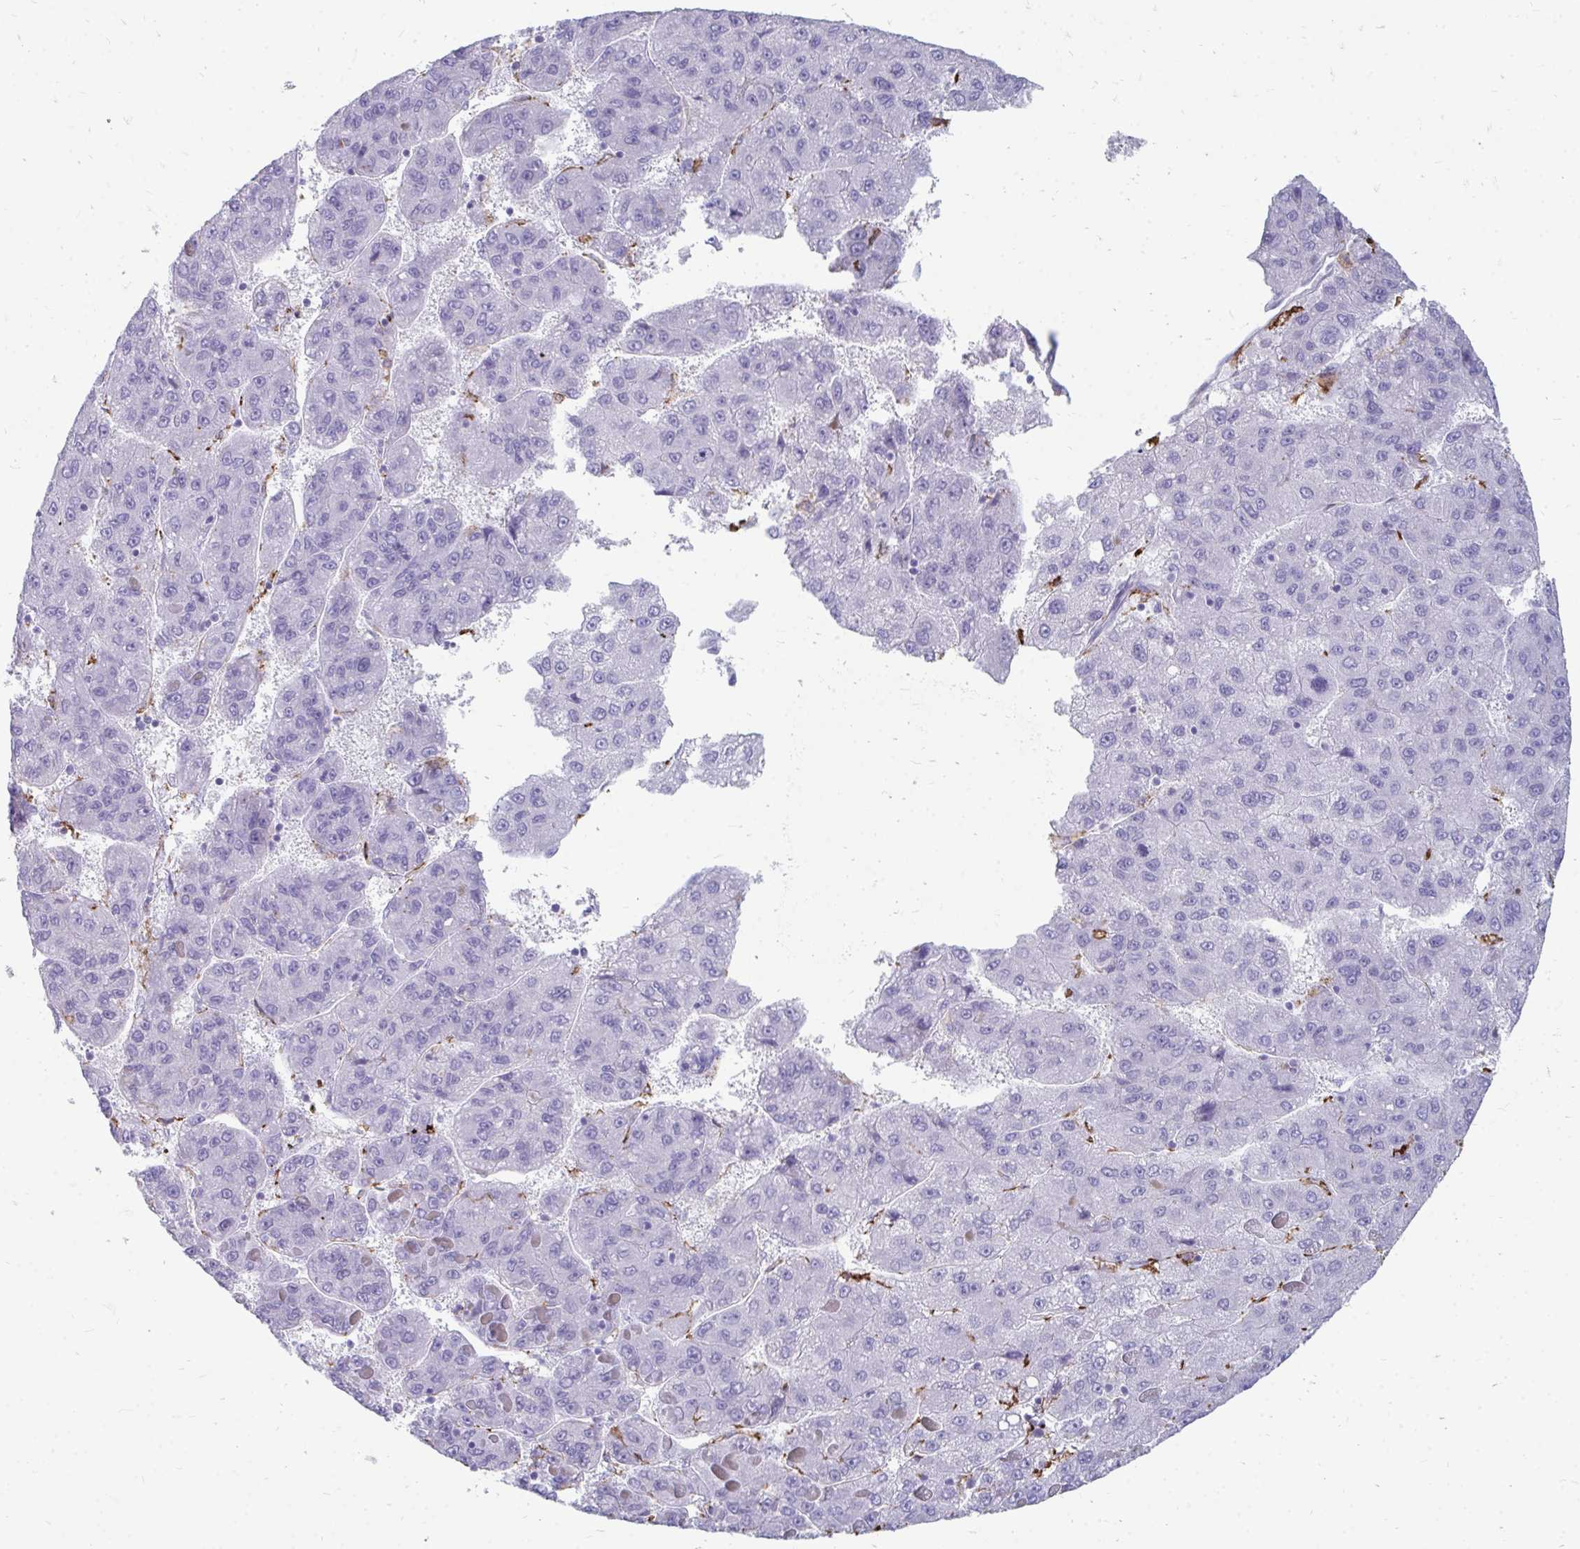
{"staining": {"intensity": "negative", "quantity": "none", "location": "none"}, "tissue": "liver cancer", "cell_type": "Tumor cells", "image_type": "cancer", "snomed": [{"axis": "morphology", "description": "Carcinoma, Hepatocellular, NOS"}, {"axis": "topography", "description": "Liver"}], "caption": "Photomicrograph shows no significant protein expression in tumor cells of liver cancer (hepatocellular carcinoma).", "gene": "CD163", "patient": {"sex": "female", "age": 82}}